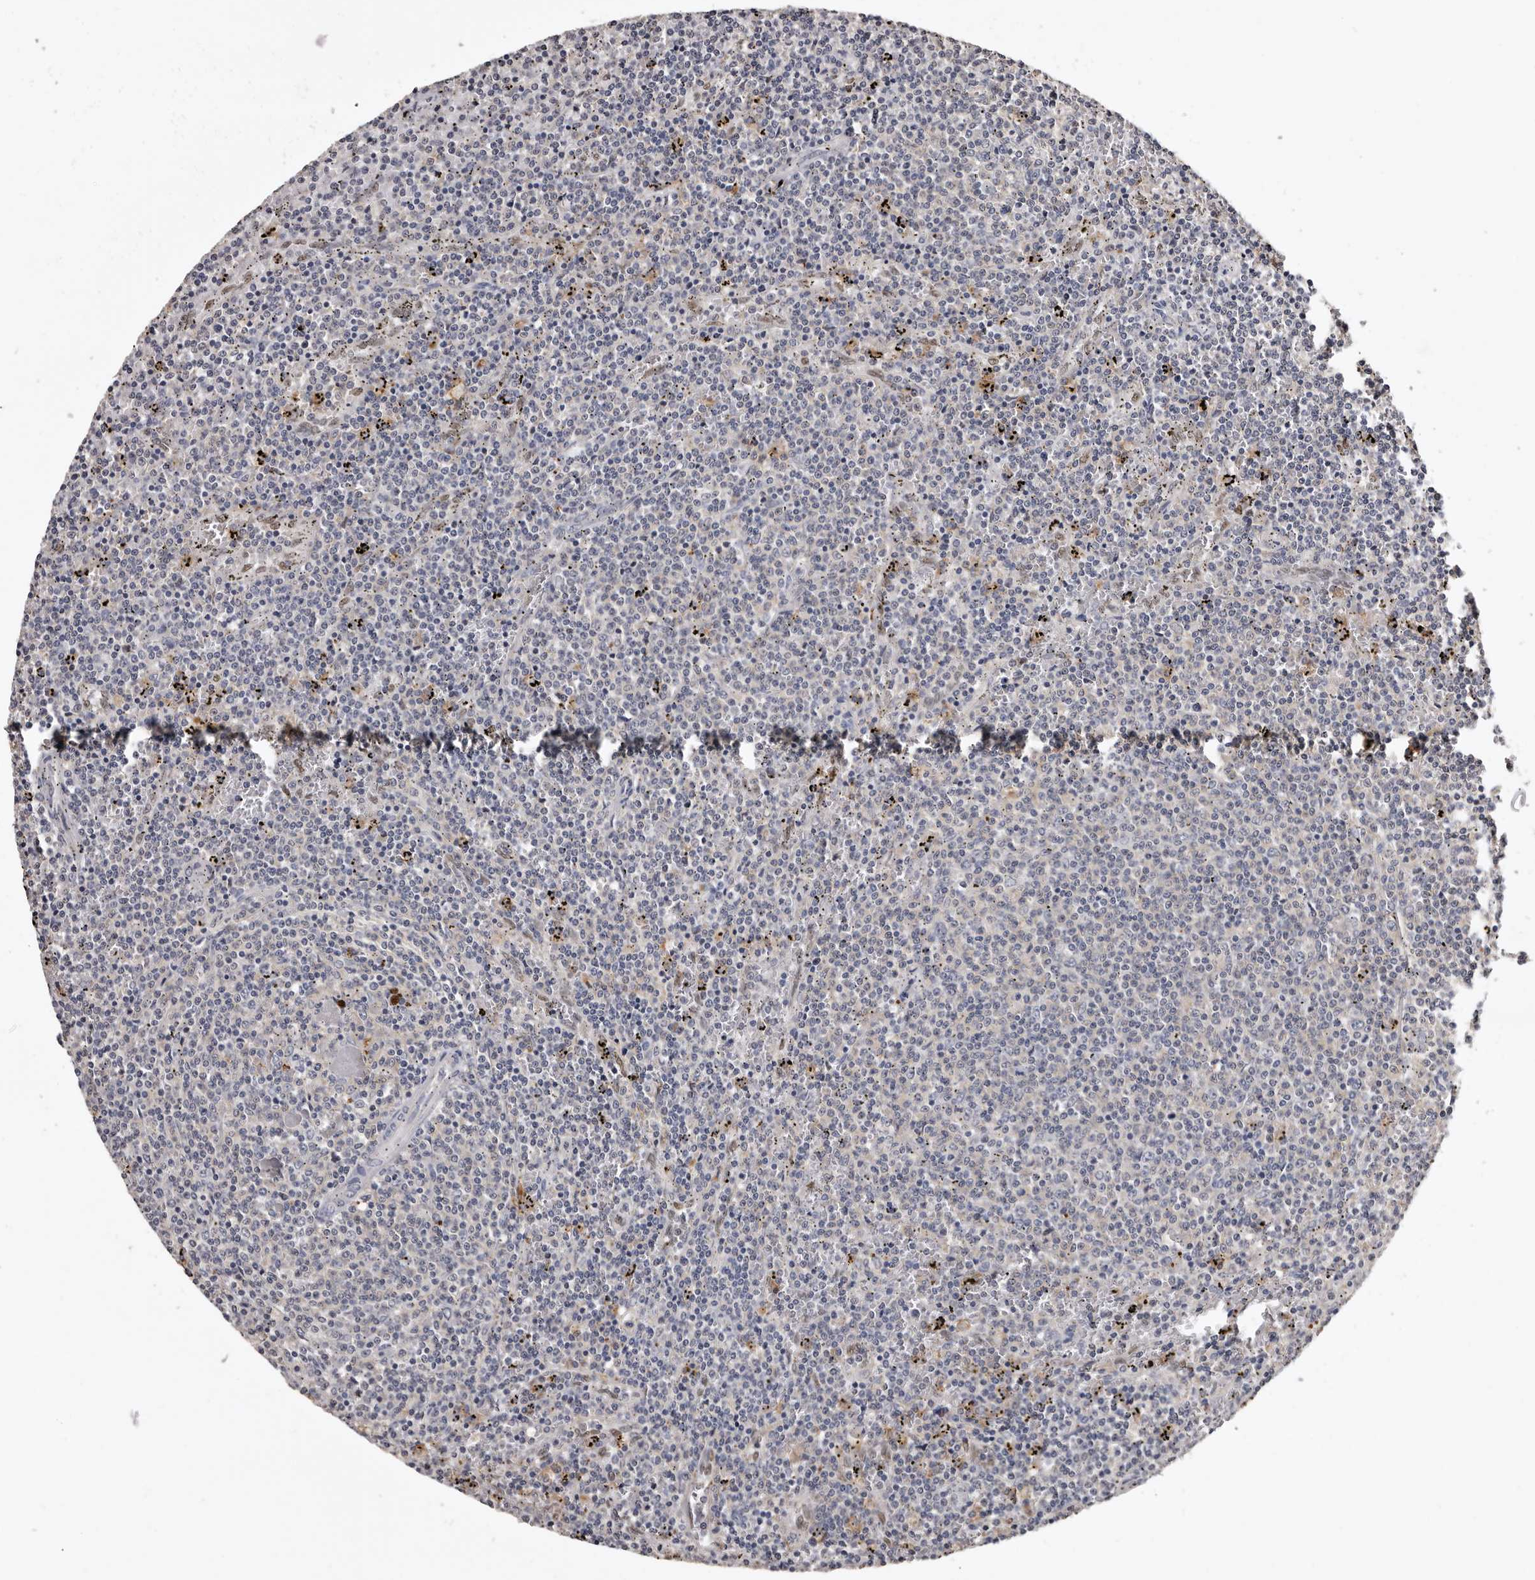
{"staining": {"intensity": "negative", "quantity": "none", "location": "none"}, "tissue": "lymphoma", "cell_type": "Tumor cells", "image_type": "cancer", "snomed": [{"axis": "morphology", "description": "Malignant lymphoma, non-Hodgkin's type, Low grade"}, {"axis": "topography", "description": "Spleen"}], "caption": "Lymphoma stained for a protein using IHC exhibits no staining tumor cells.", "gene": "SLC10A4", "patient": {"sex": "female", "age": 50}}